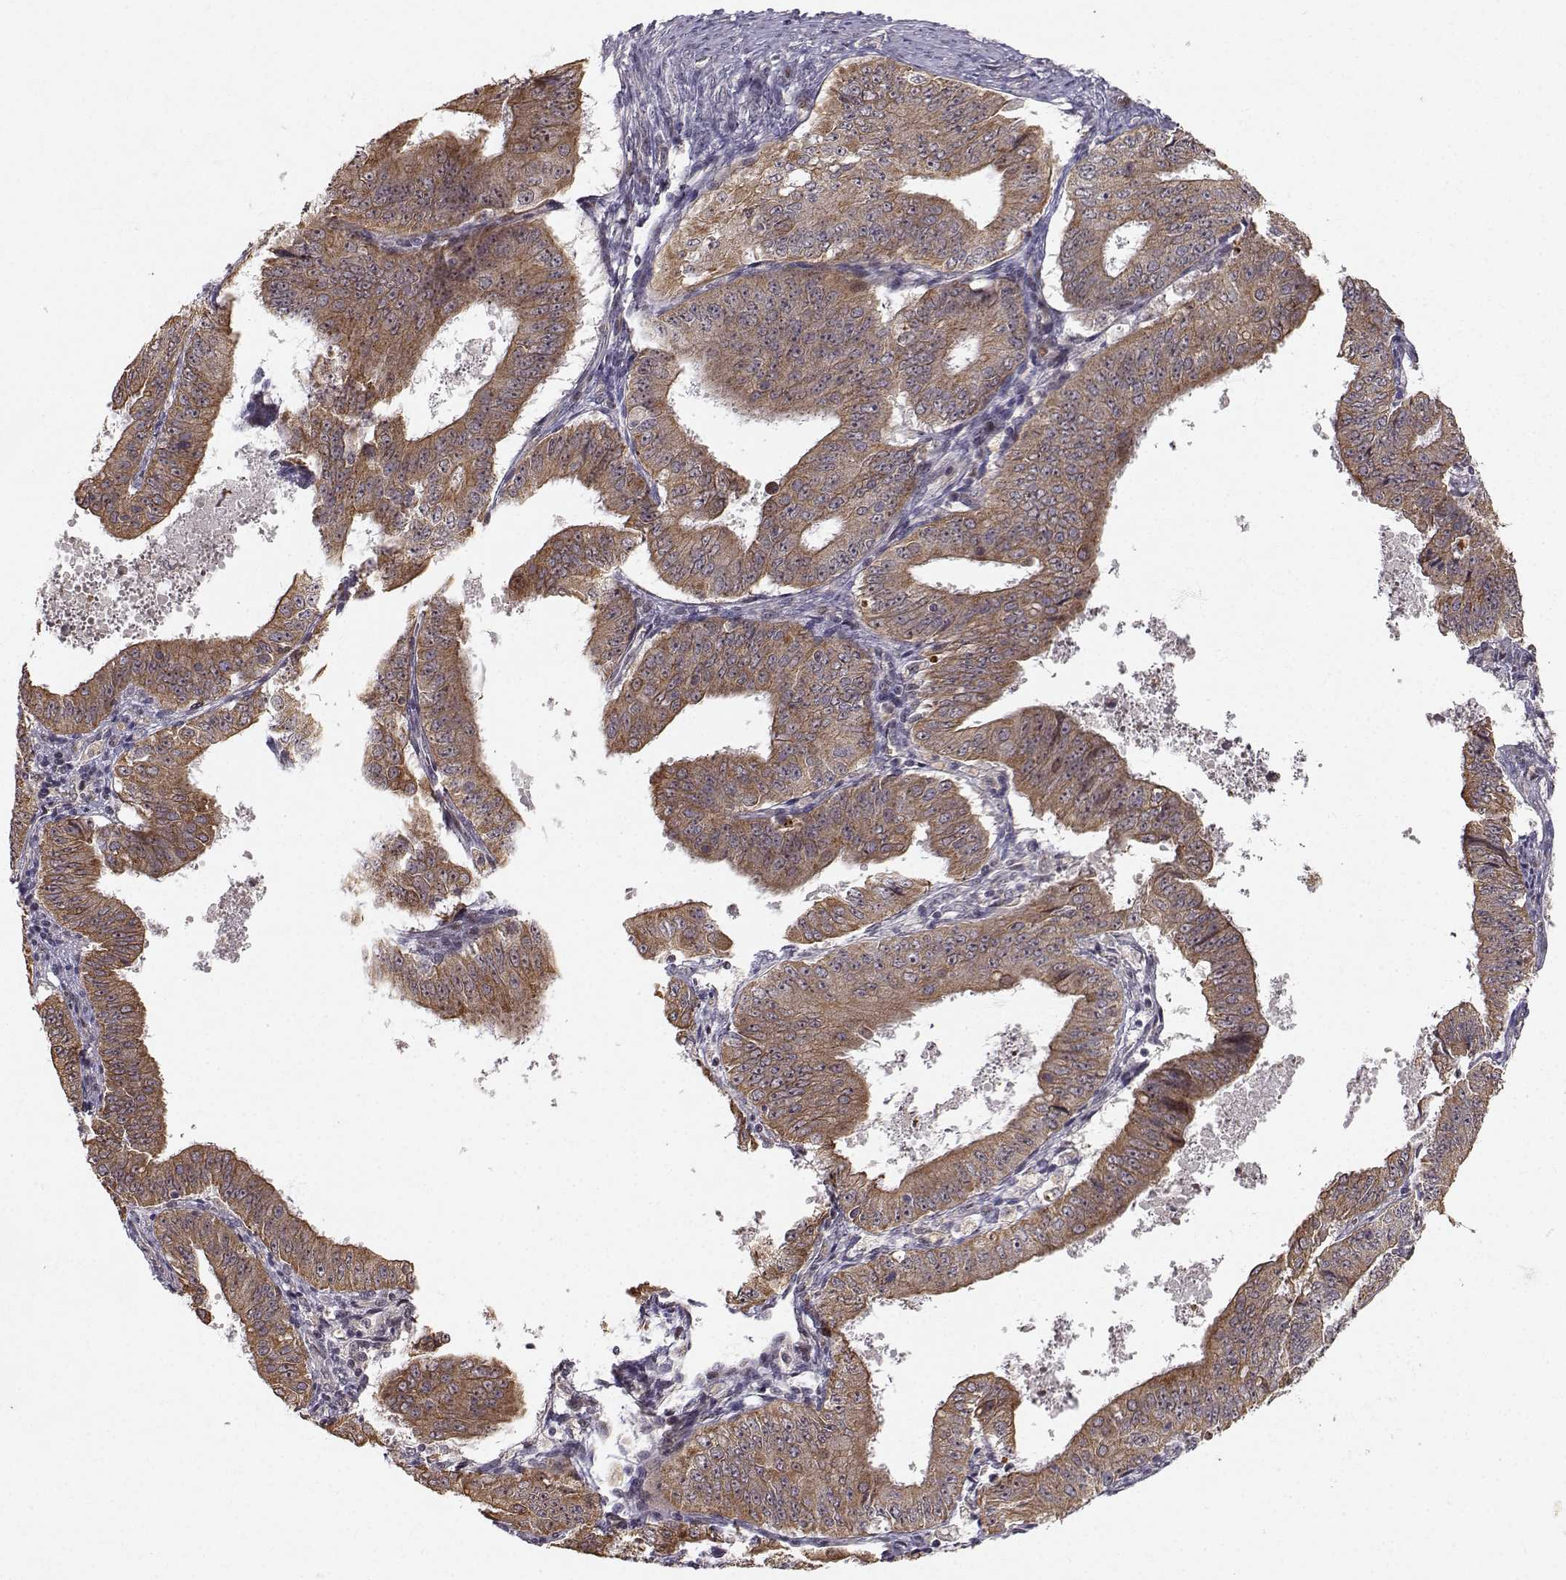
{"staining": {"intensity": "moderate", "quantity": ">75%", "location": "cytoplasmic/membranous"}, "tissue": "ovarian cancer", "cell_type": "Tumor cells", "image_type": "cancer", "snomed": [{"axis": "morphology", "description": "Carcinoma, endometroid"}, {"axis": "topography", "description": "Ovary"}], "caption": "Endometroid carcinoma (ovarian) stained with DAB IHC shows medium levels of moderate cytoplasmic/membranous positivity in approximately >75% of tumor cells. (DAB (3,3'-diaminobenzidine) IHC, brown staining for protein, blue staining for nuclei).", "gene": "APC", "patient": {"sex": "female", "age": 42}}